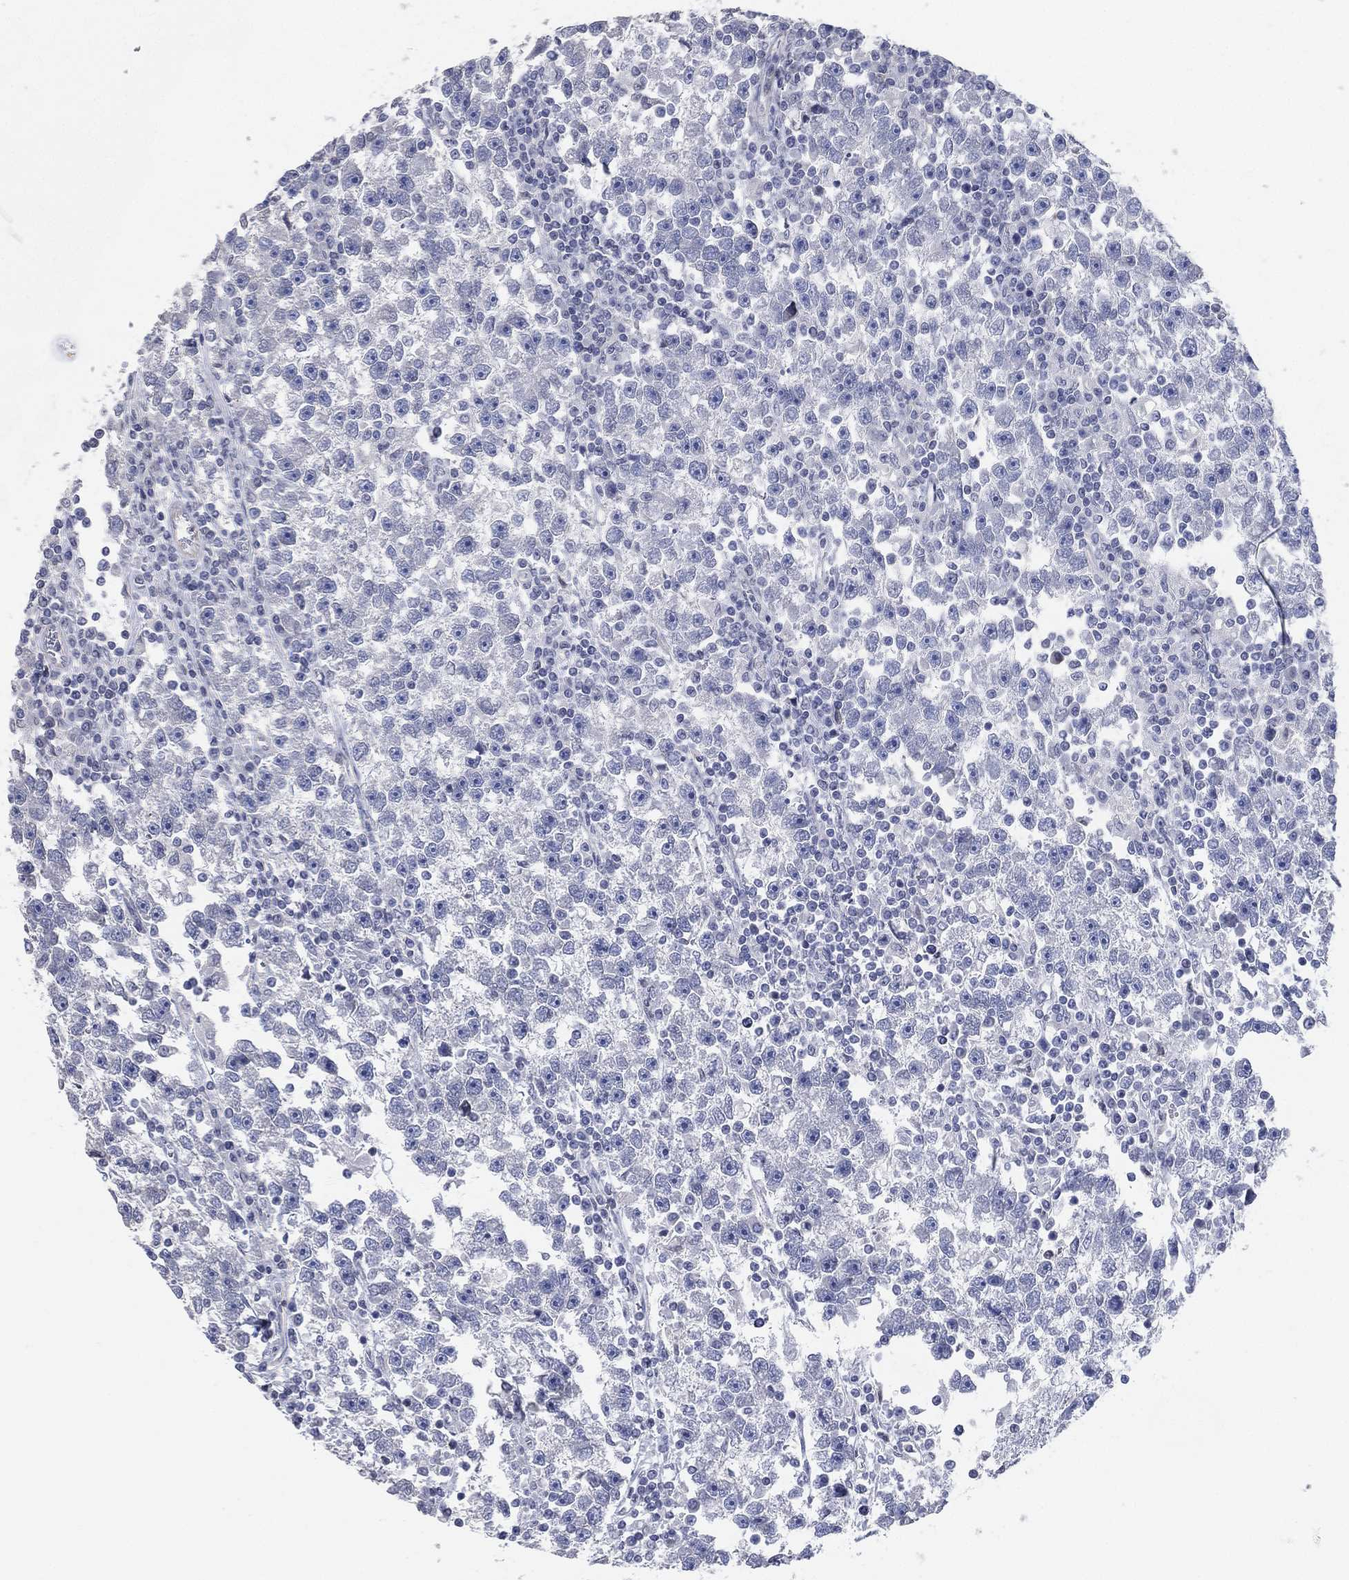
{"staining": {"intensity": "negative", "quantity": "none", "location": "none"}, "tissue": "testis cancer", "cell_type": "Tumor cells", "image_type": "cancer", "snomed": [{"axis": "morphology", "description": "Seminoma, NOS"}, {"axis": "topography", "description": "Testis"}], "caption": "The IHC image has no significant positivity in tumor cells of testis seminoma tissue.", "gene": "CFTR", "patient": {"sex": "male", "age": 47}}